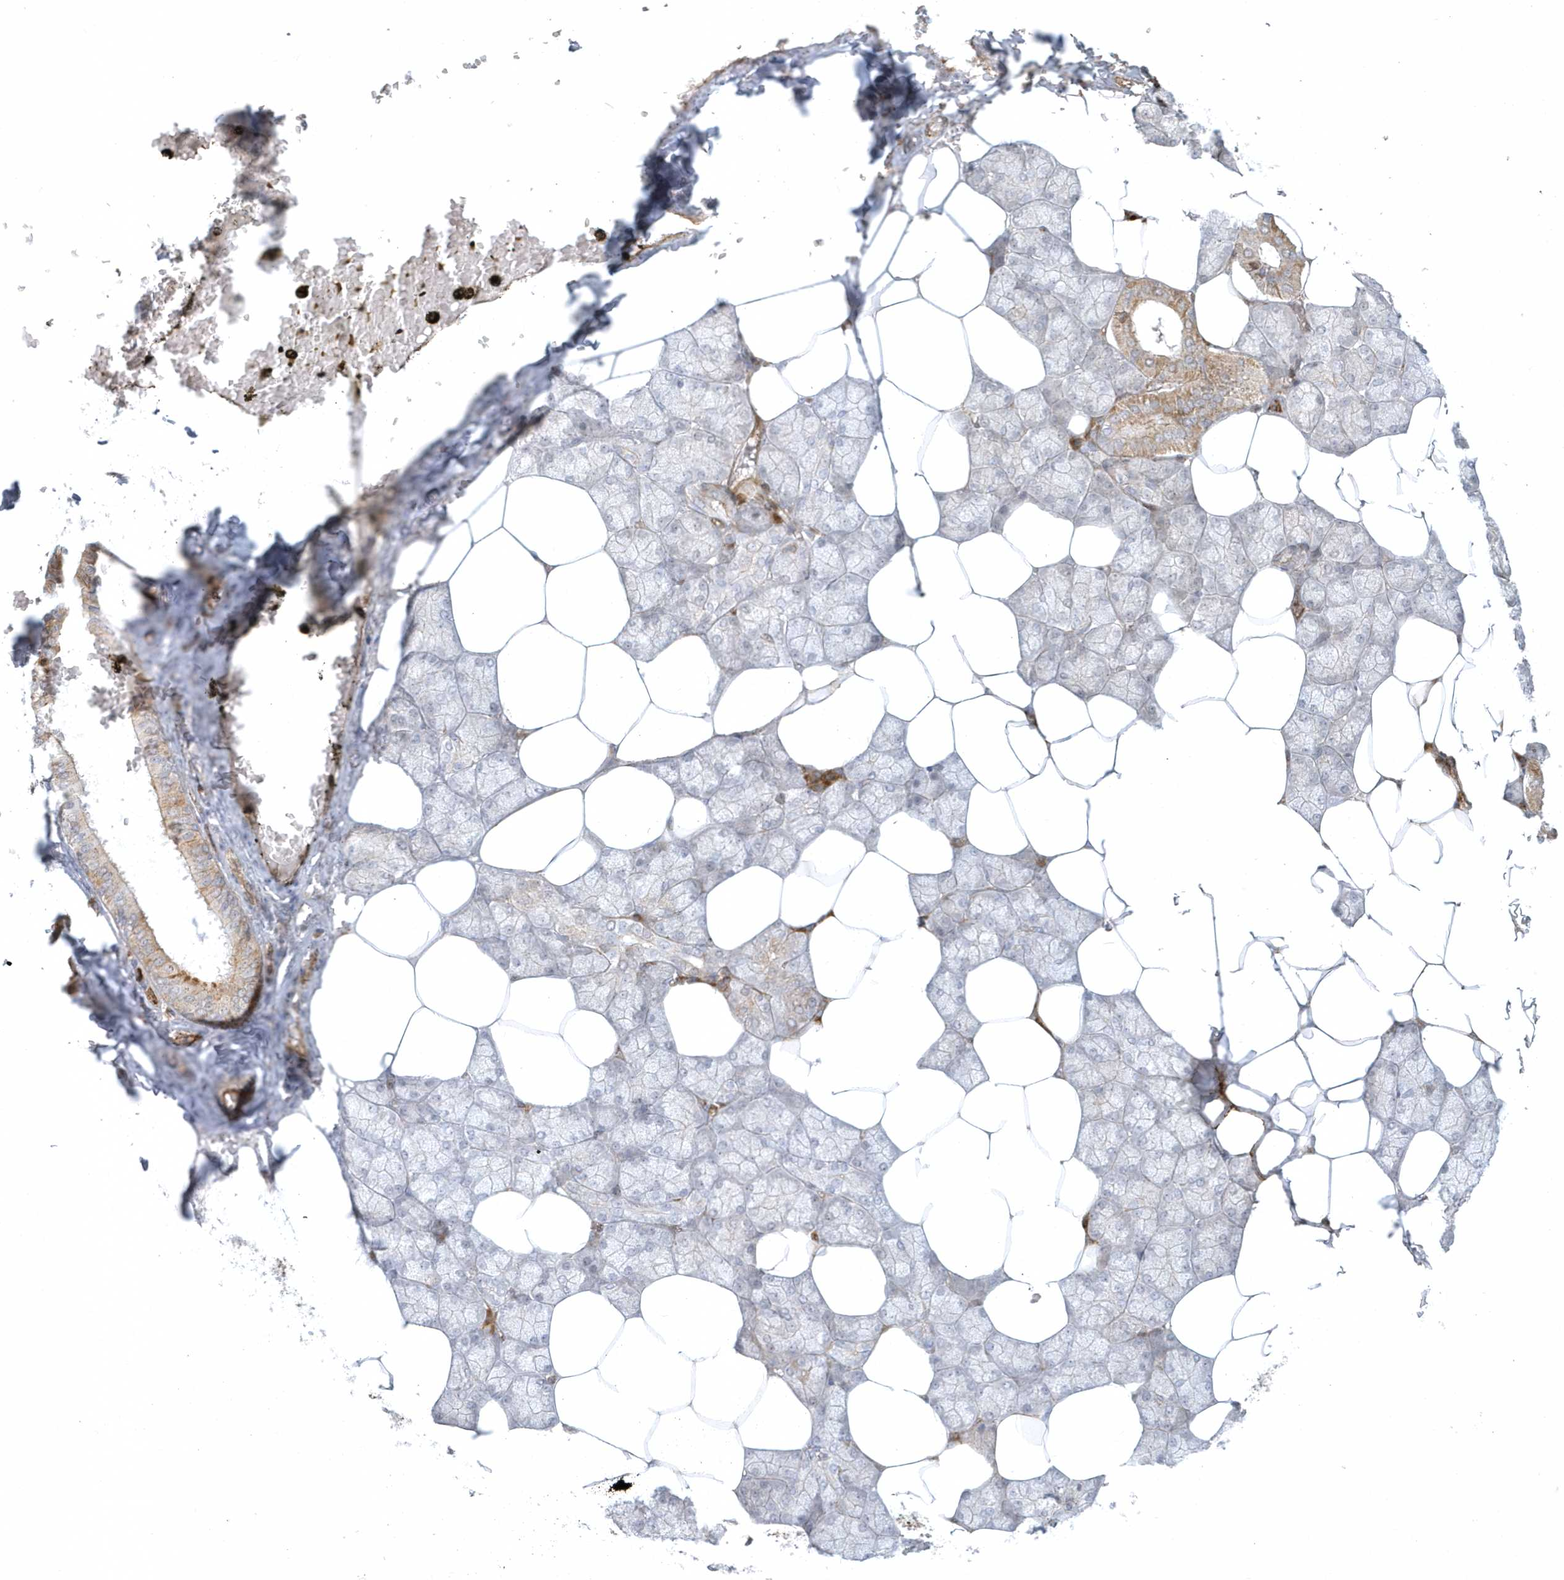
{"staining": {"intensity": "moderate", "quantity": "<25%", "location": "cytoplasmic/membranous"}, "tissue": "salivary gland", "cell_type": "Glandular cells", "image_type": "normal", "snomed": [{"axis": "morphology", "description": "Normal tissue, NOS"}, {"axis": "topography", "description": "Salivary gland"}], "caption": "Glandular cells show moderate cytoplasmic/membranous staining in approximately <25% of cells in benign salivary gland.", "gene": "MASP2", "patient": {"sex": "male", "age": 62}}